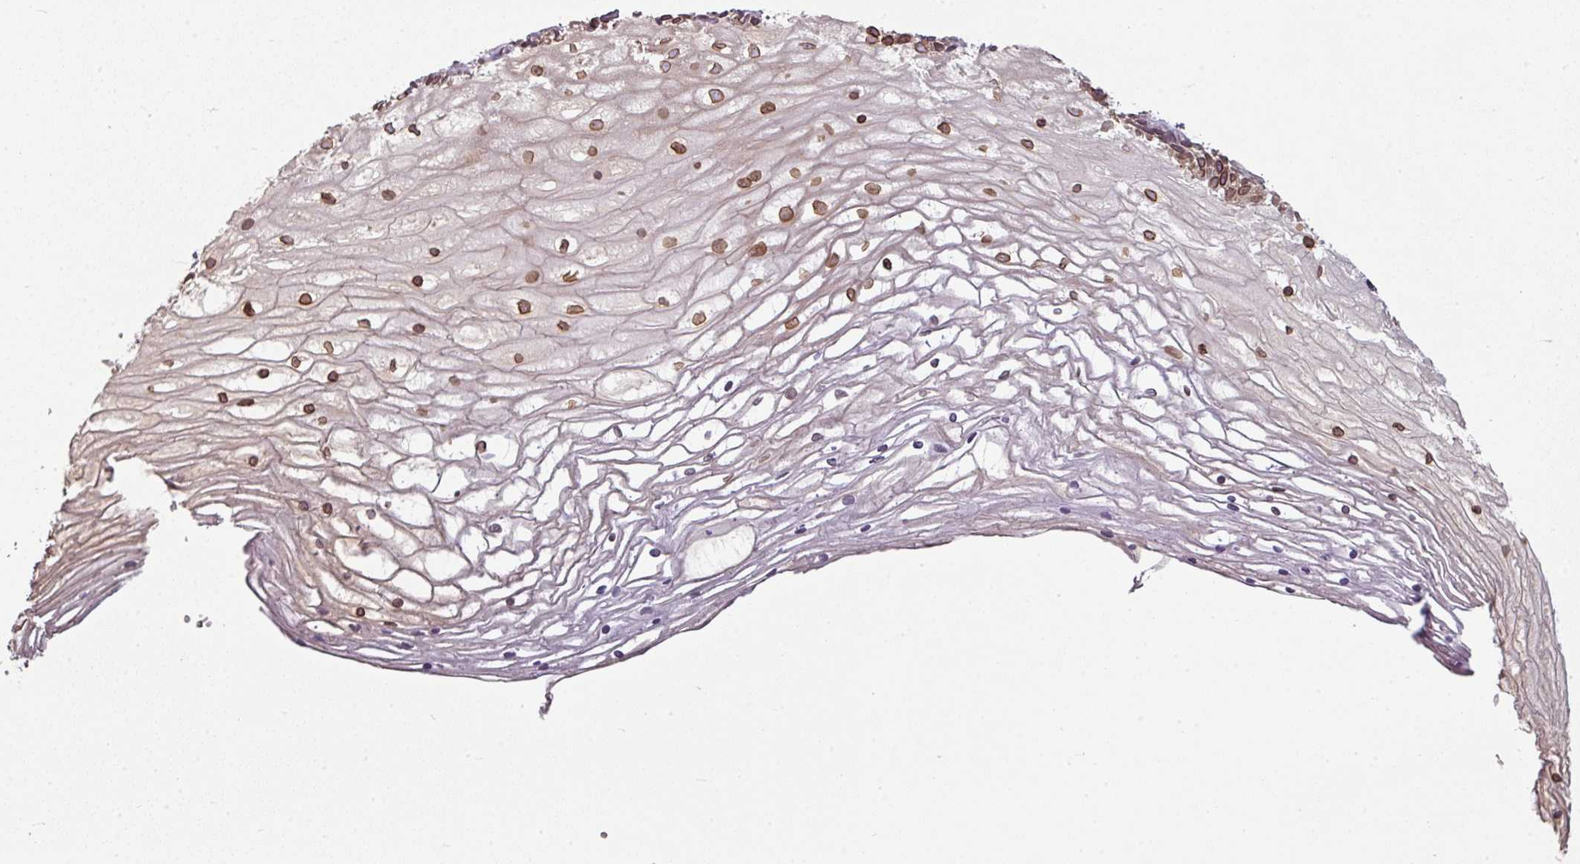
{"staining": {"intensity": "strong", "quantity": ">75%", "location": "cytoplasmic/membranous,nuclear"}, "tissue": "cervix", "cell_type": "Glandular cells", "image_type": "normal", "snomed": [{"axis": "morphology", "description": "Normal tissue, NOS"}, {"axis": "topography", "description": "Cervix"}], "caption": "Strong cytoplasmic/membranous,nuclear protein positivity is seen in about >75% of glandular cells in cervix. Ihc stains the protein in brown and the nuclei are stained blue.", "gene": "RANGAP1", "patient": {"sex": "female", "age": 36}}